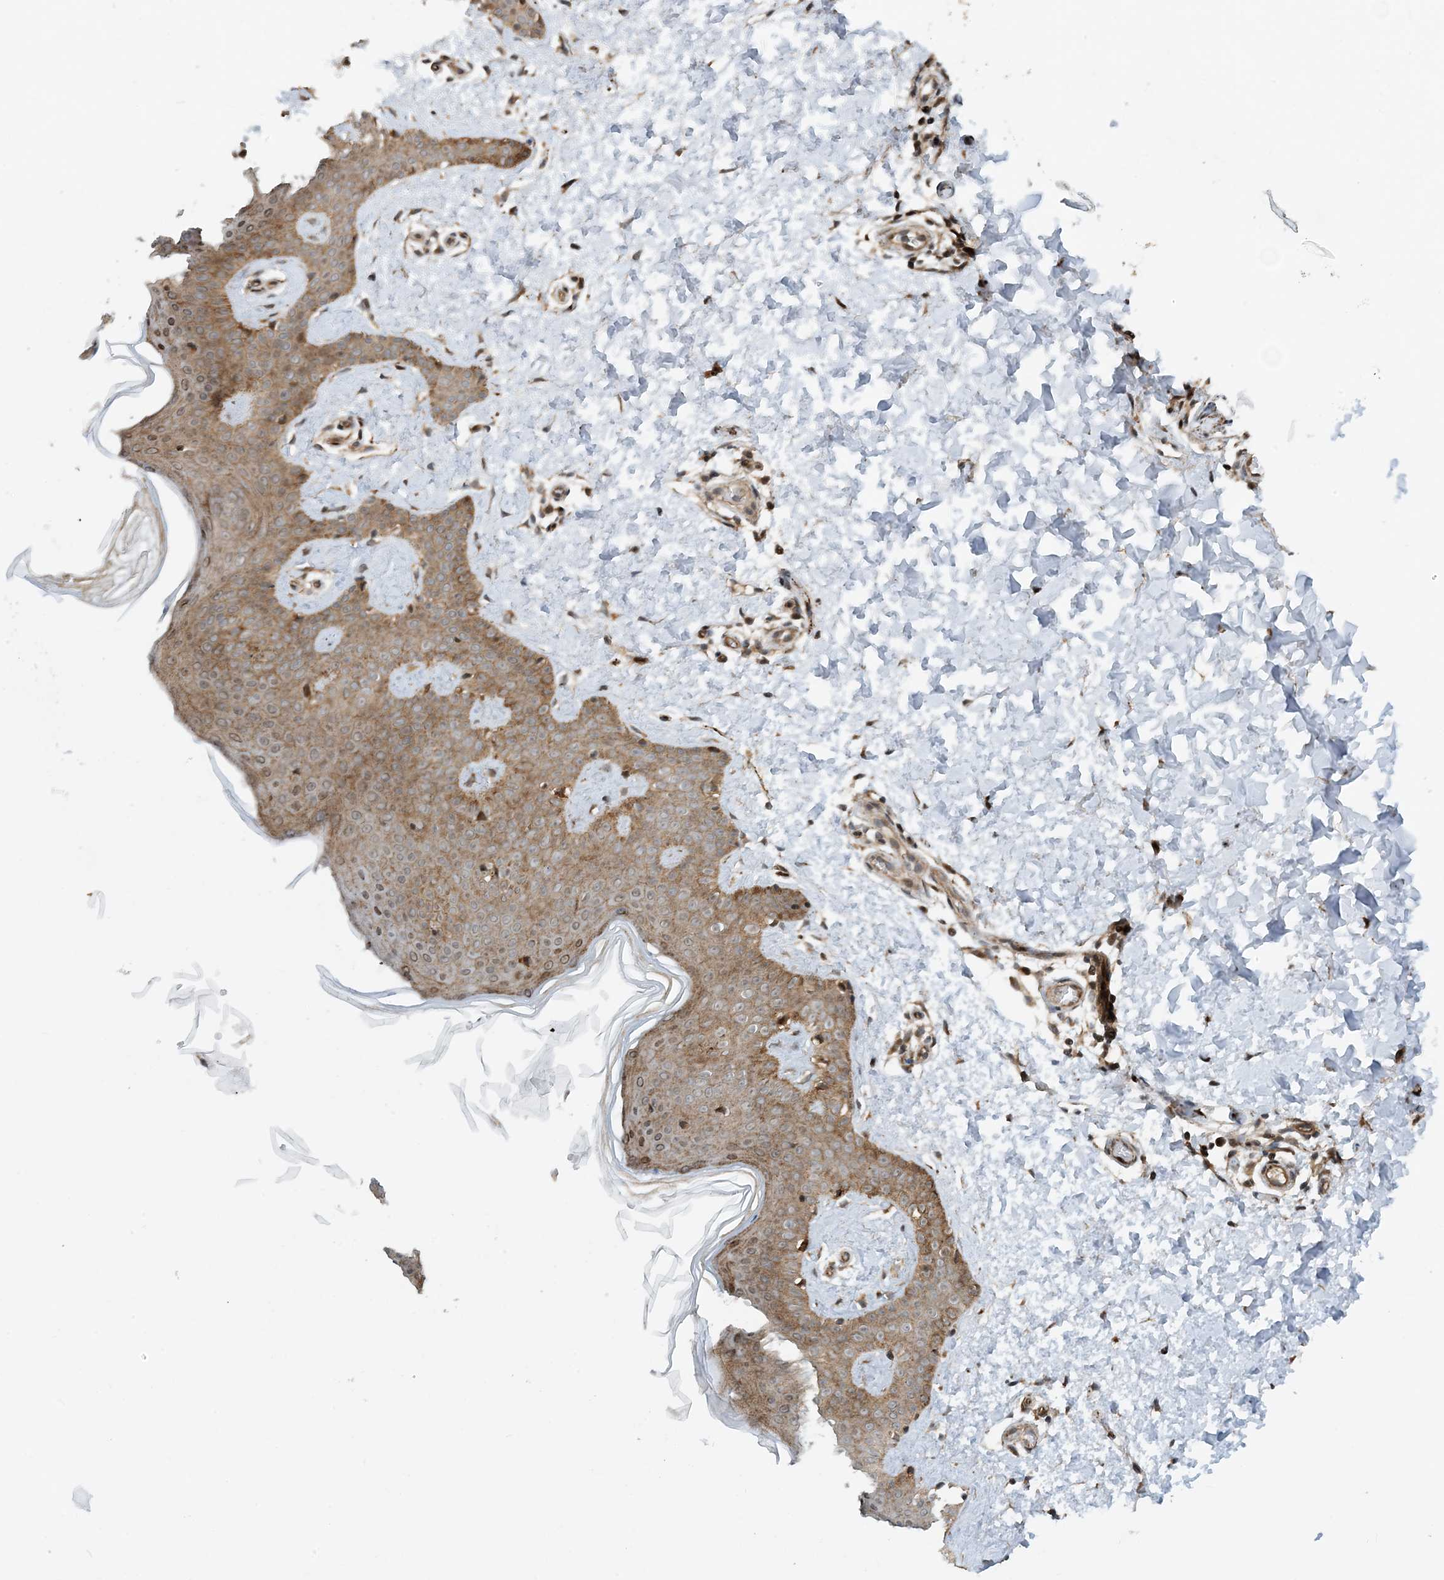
{"staining": {"intensity": "moderate", "quantity": ">75%", "location": "cytoplasmic/membranous"}, "tissue": "skin", "cell_type": "Fibroblasts", "image_type": "normal", "snomed": [{"axis": "morphology", "description": "Normal tissue, NOS"}, {"axis": "topography", "description": "Skin"}], "caption": "The micrograph reveals a brown stain indicating the presence of a protein in the cytoplasmic/membranous of fibroblasts in skin. Nuclei are stained in blue.", "gene": "HEMK1", "patient": {"sex": "male", "age": 36}}